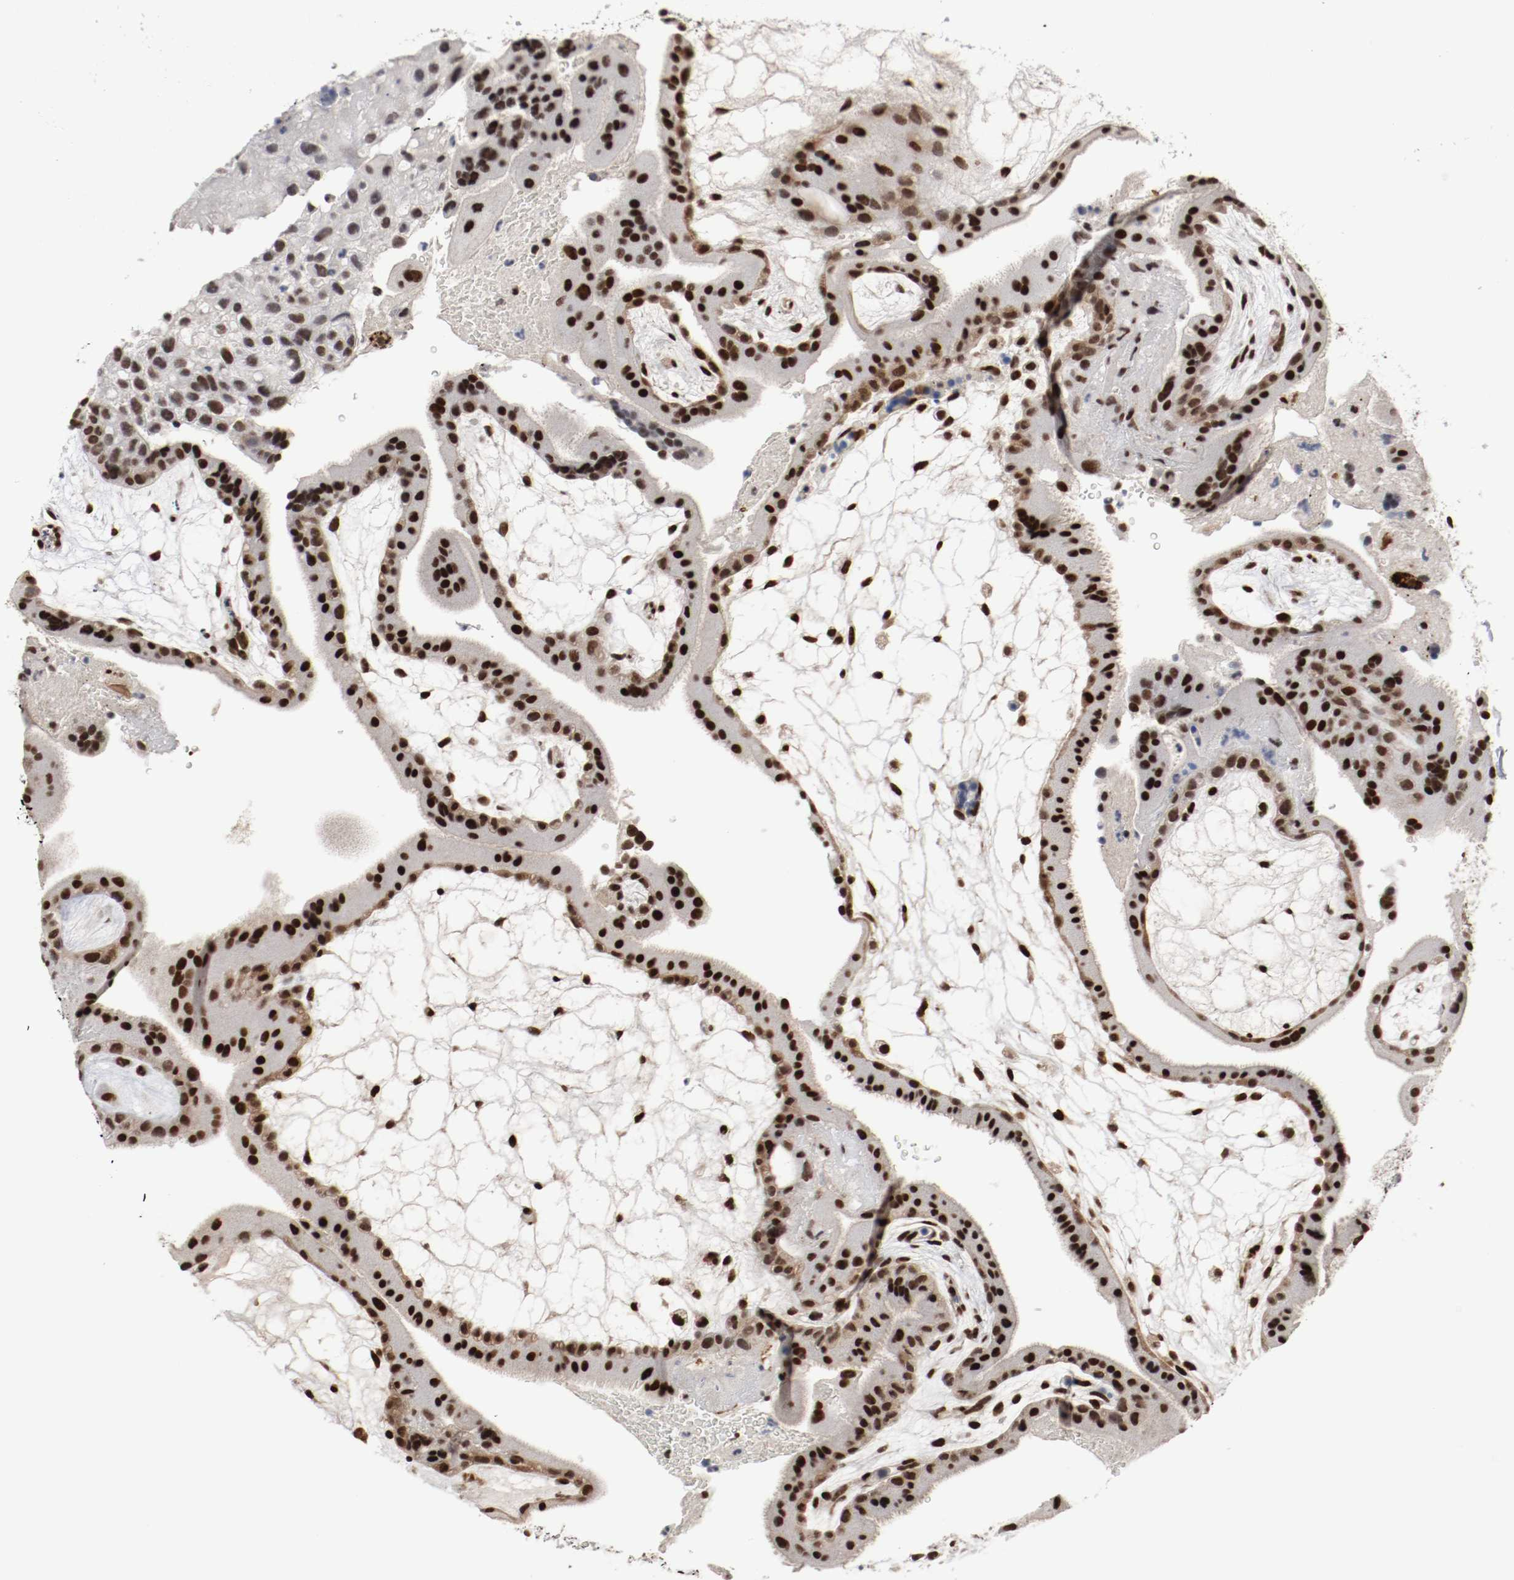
{"staining": {"intensity": "strong", "quantity": ">75%", "location": "nuclear"}, "tissue": "placenta", "cell_type": "Trophoblastic cells", "image_type": "normal", "snomed": [{"axis": "morphology", "description": "Normal tissue, NOS"}, {"axis": "topography", "description": "Placenta"}], "caption": "IHC (DAB) staining of unremarkable placenta shows strong nuclear protein positivity in about >75% of trophoblastic cells. Using DAB (3,3'-diaminobenzidine) (brown) and hematoxylin (blue) stains, captured at high magnification using brightfield microscopy.", "gene": "MEF2D", "patient": {"sex": "female", "age": 19}}